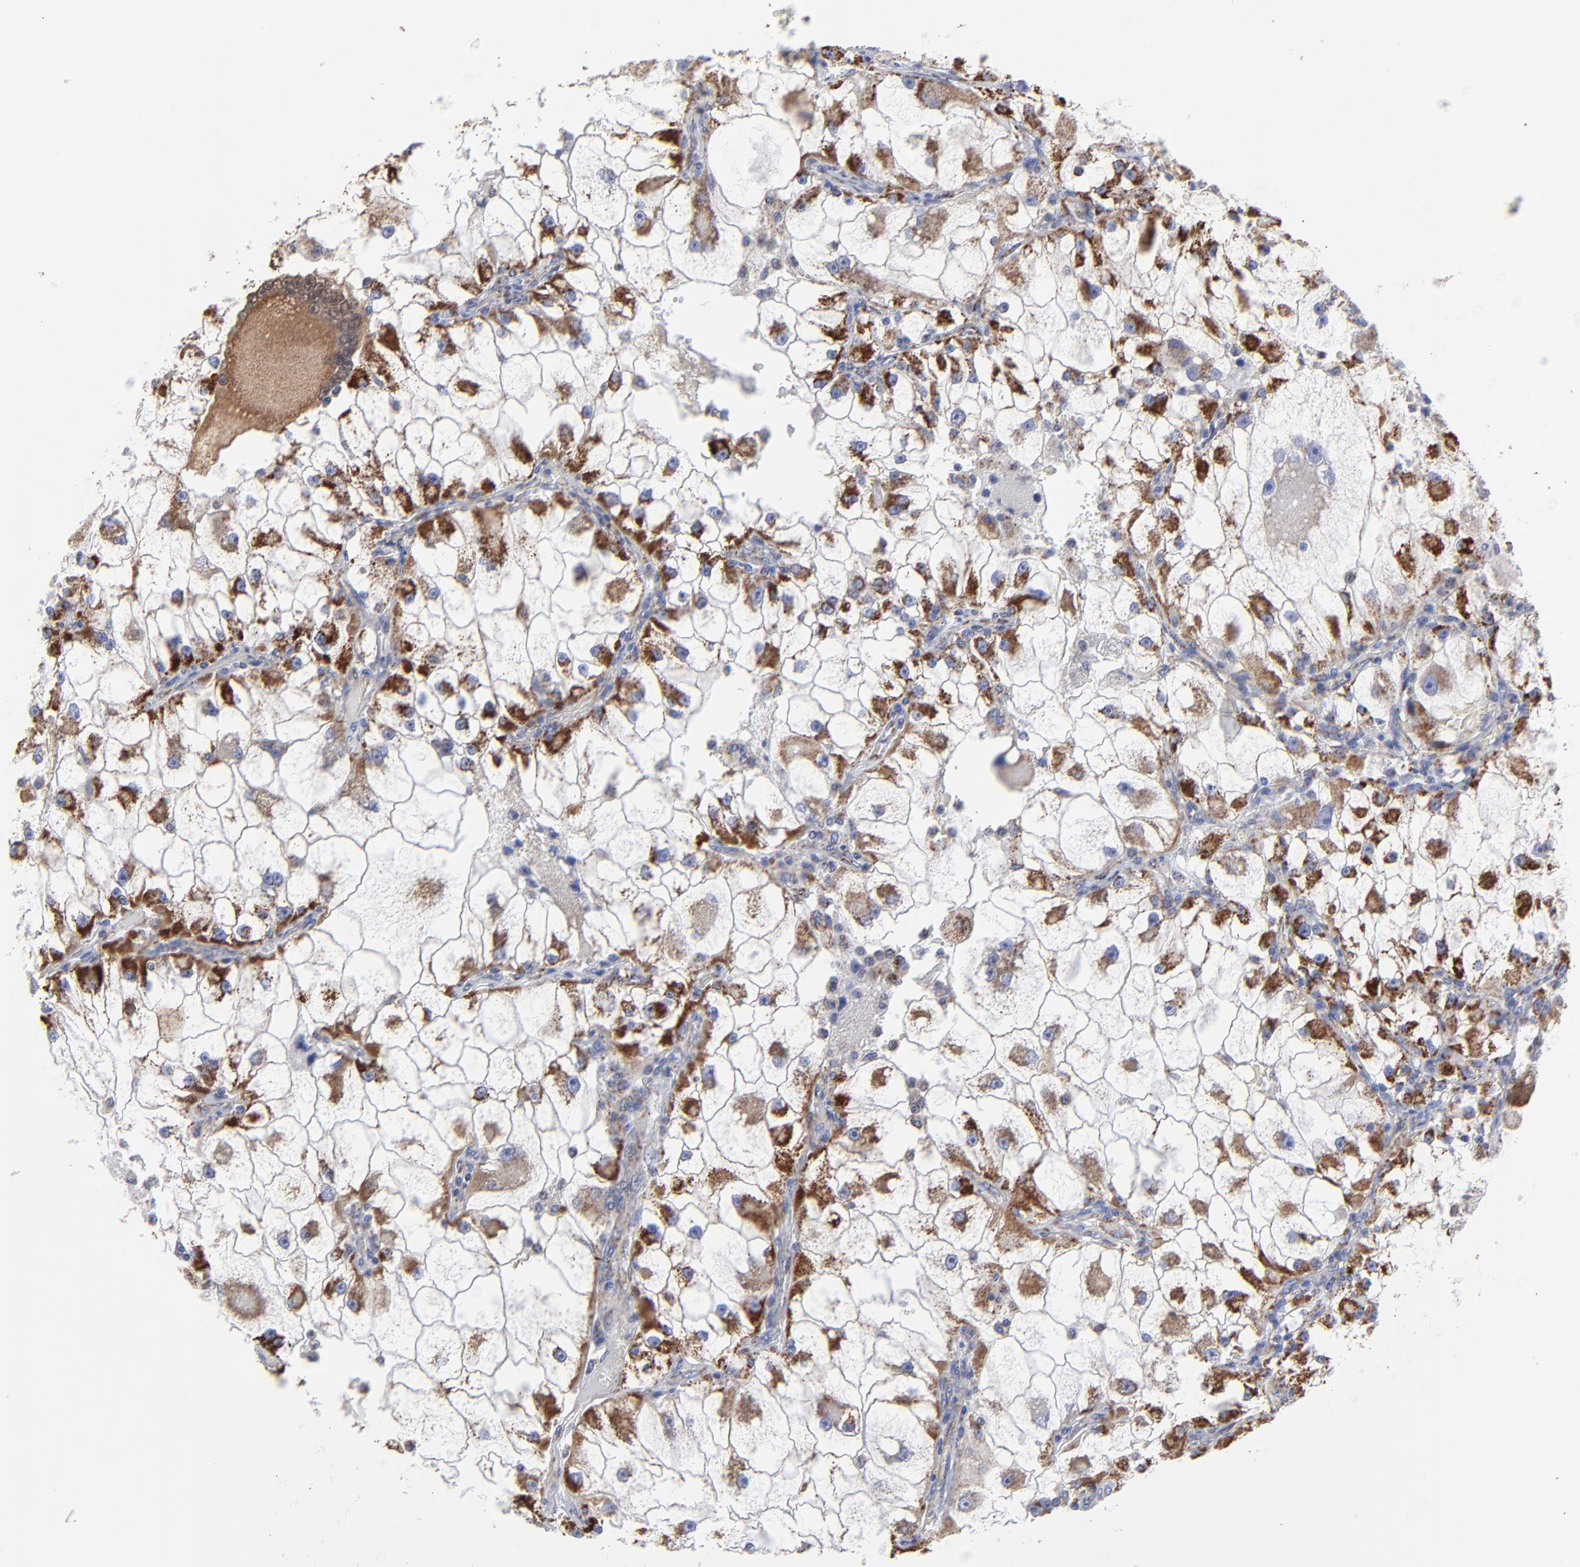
{"staining": {"intensity": "moderate", "quantity": "25%-75%", "location": "cytoplasmic/membranous"}, "tissue": "renal cancer", "cell_type": "Tumor cells", "image_type": "cancer", "snomed": [{"axis": "morphology", "description": "Adenocarcinoma, NOS"}, {"axis": "topography", "description": "Kidney"}], "caption": "Adenocarcinoma (renal) was stained to show a protein in brown. There is medium levels of moderate cytoplasmic/membranous staining in about 25%-75% of tumor cells.", "gene": "PINK1", "patient": {"sex": "female", "age": 73}}